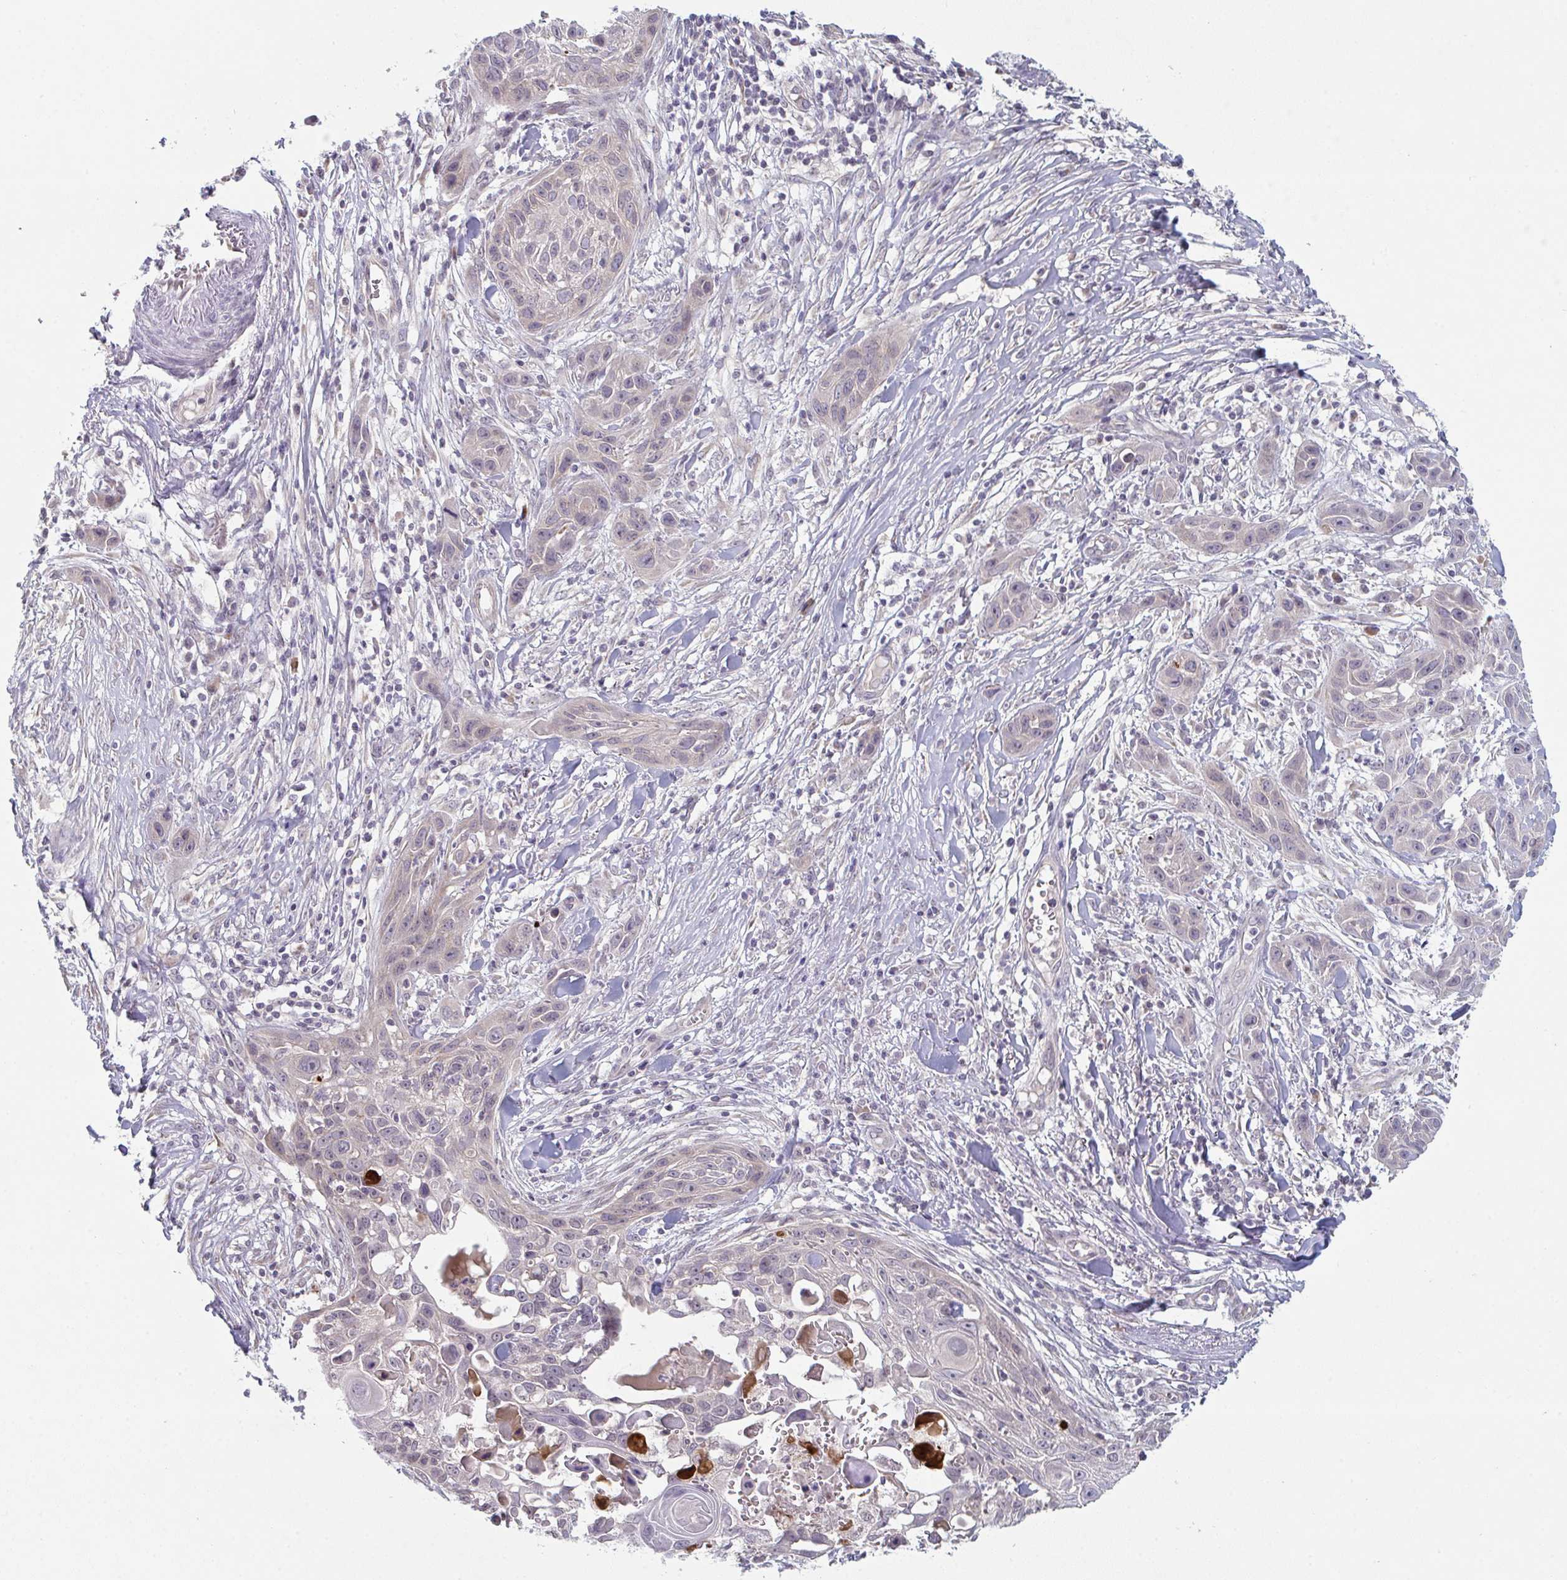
{"staining": {"intensity": "negative", "quantity": "none", "location": "none"}, "tissue": "skin cancer", "cell_type": "Tumor cells", "image_type": "cancer", "snomed": [{"axis": "morphology", "description": "Squamous cell carcinoma, NOS"}, {"axis": "topography", "description": "Skin"}, {"axis": "topography", "description": "Vulva"}], "caption": "Immunohistochemical staining of human squamous cell carcinoma (skin) reveals no significant positivity in tumor cells.", "gene": "ZNF214", "patient": {"sex": "female", "age": 83}}